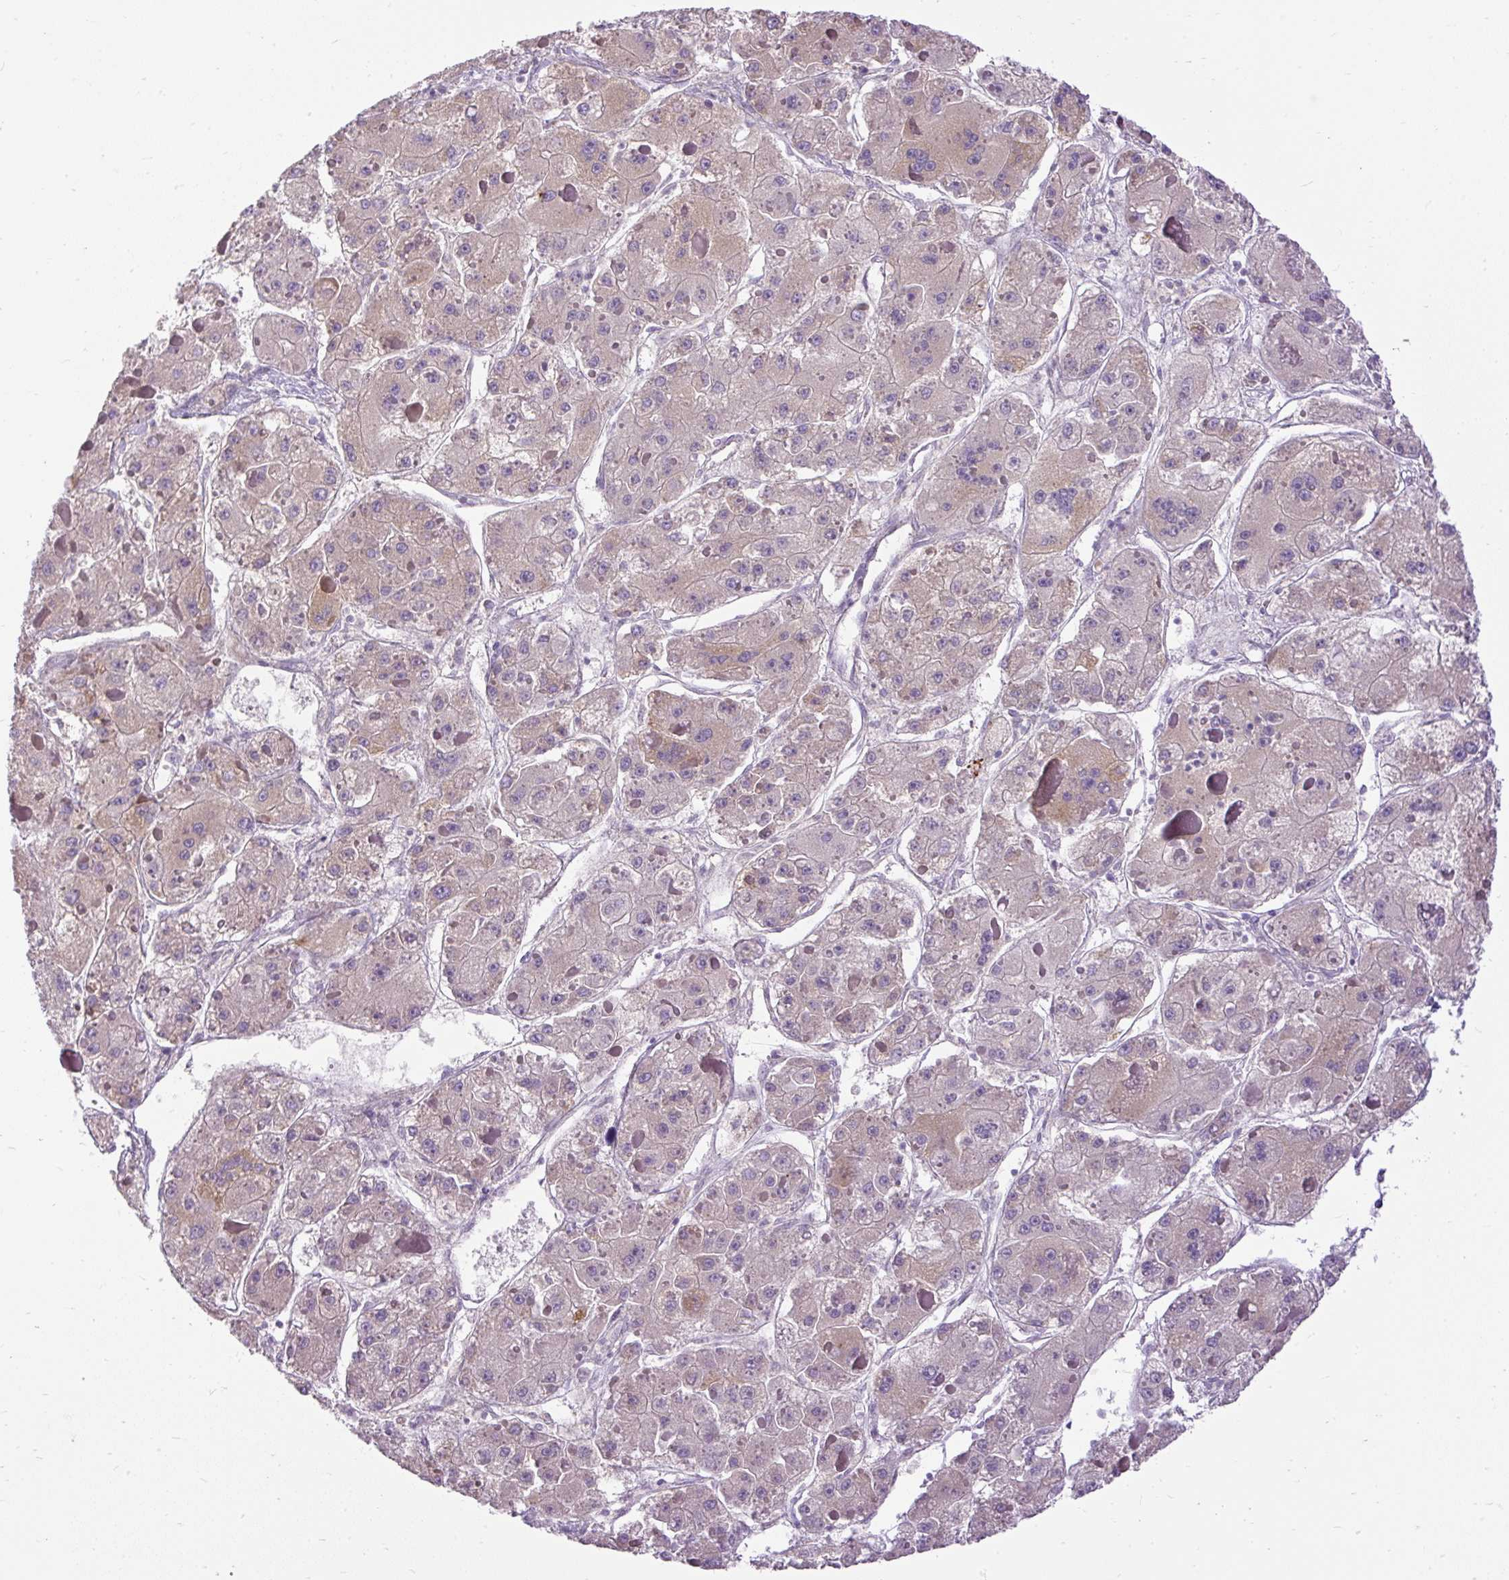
{"staining": {"intensity": "weak", "quantity": "25%-75%", "location": "cytoplasmic/membranous"}, "tissue": "liver cancer", "cell_type": "Tumor cells", "image_type": "cancer", "snomed": [{"axis": "morphology", "description": "Carcinoma, Hepatocellular, NOS"}, {"axis": "topography", "description": "Liver"}], "caption": "Hepatocellular carcinoma (liver) tissue exhibits weak cytoplasmic/membranous expression in approximately 25%-75% of tumor cells", "gene": "SYBU", "patient": {"sex": "female", "age": 73}}